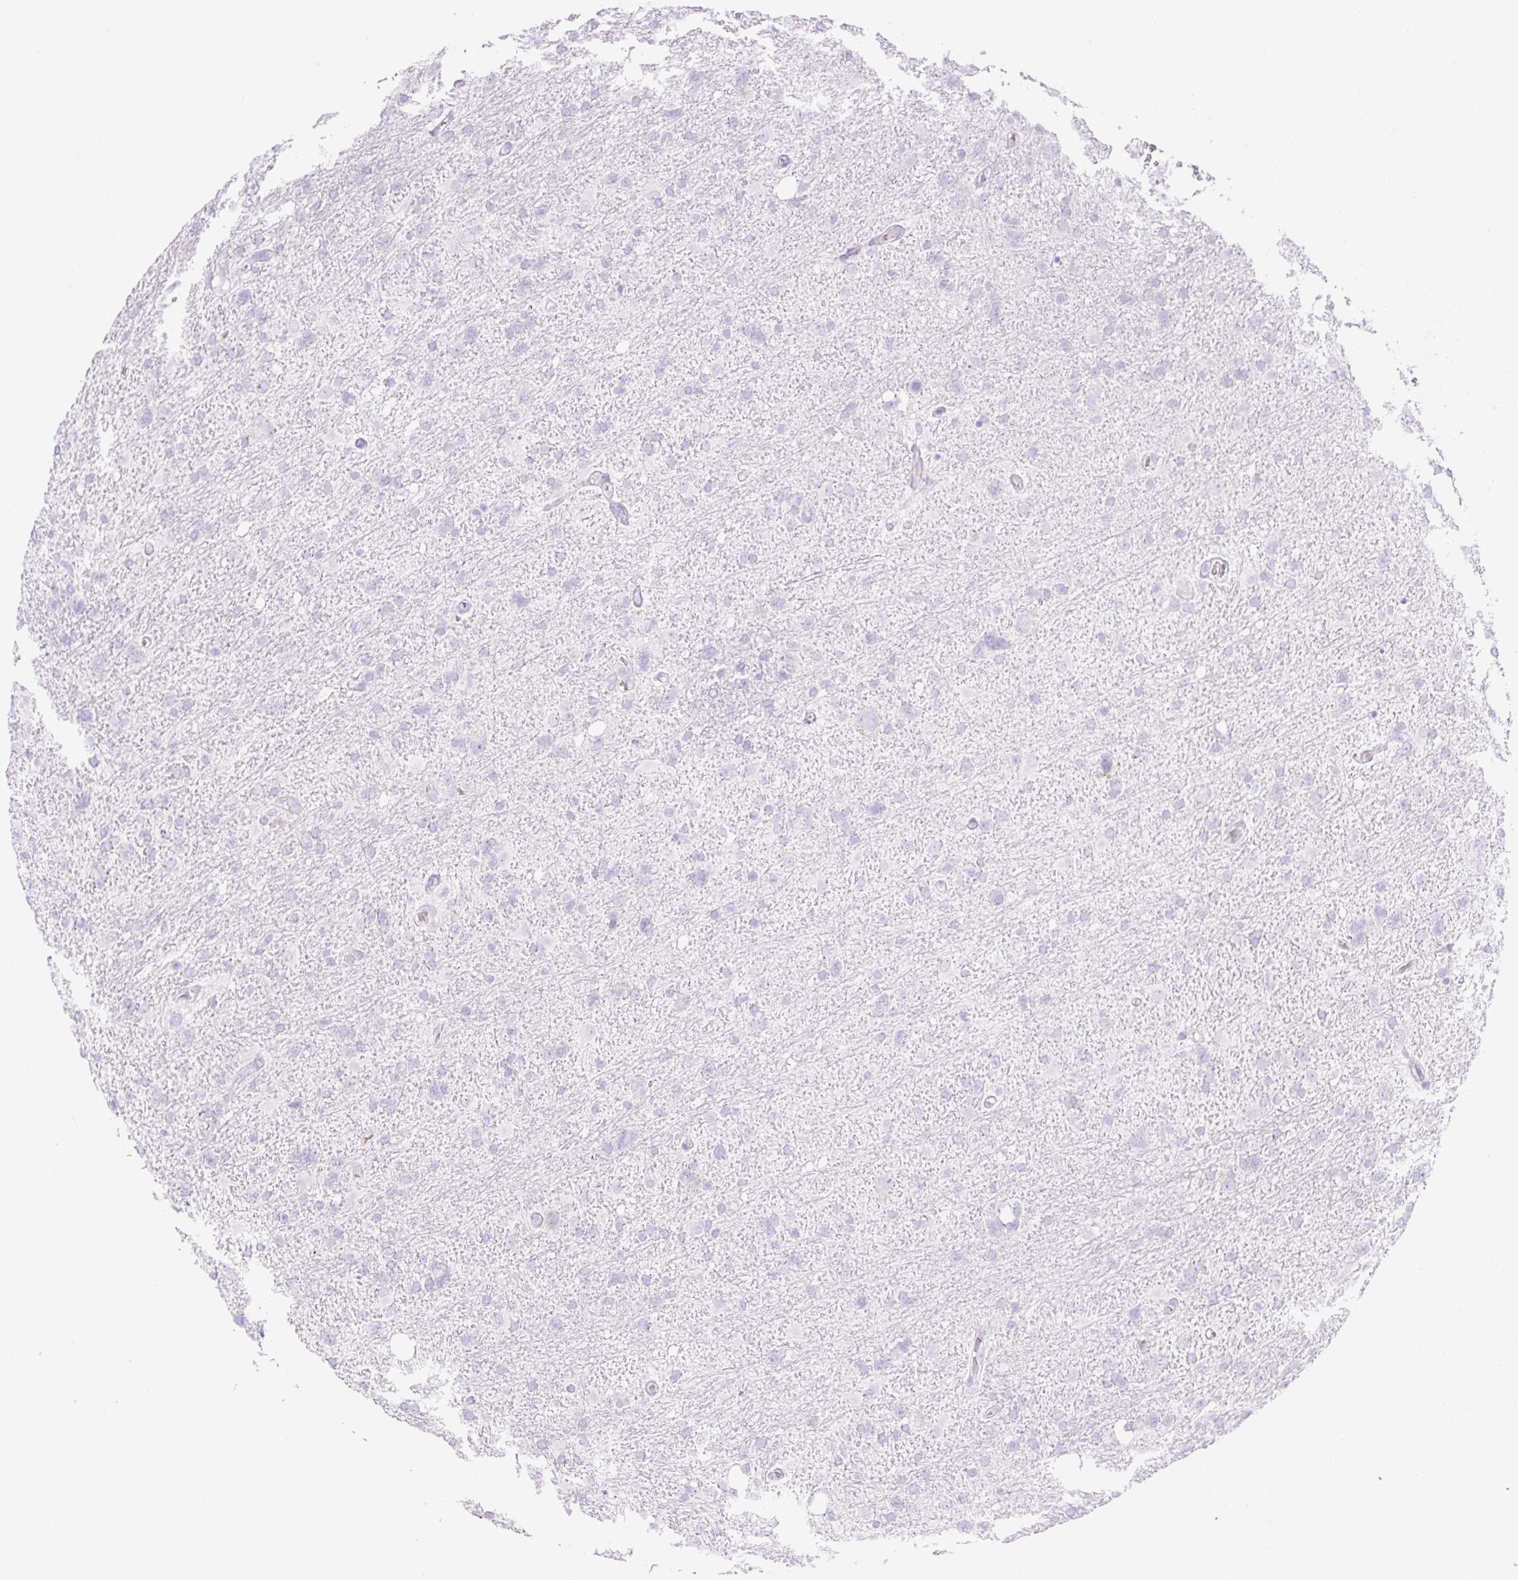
{"staining": {"intensity": "negative", "quantity": "none", "location": "none"}, "tissue": "glioma", "cell_type": "Tumor cells", "image_type": "cancer", "snomed": [{"axis": "morphology", "description": "Glioma, malignant, High grade"}, {"axis": "topography", "description": "Brain"}], "caption": "Tumor cells are negative for protein expression in human glioma.", "gene": "CDX1", "patient": {"sex": "male", "age": 61}}